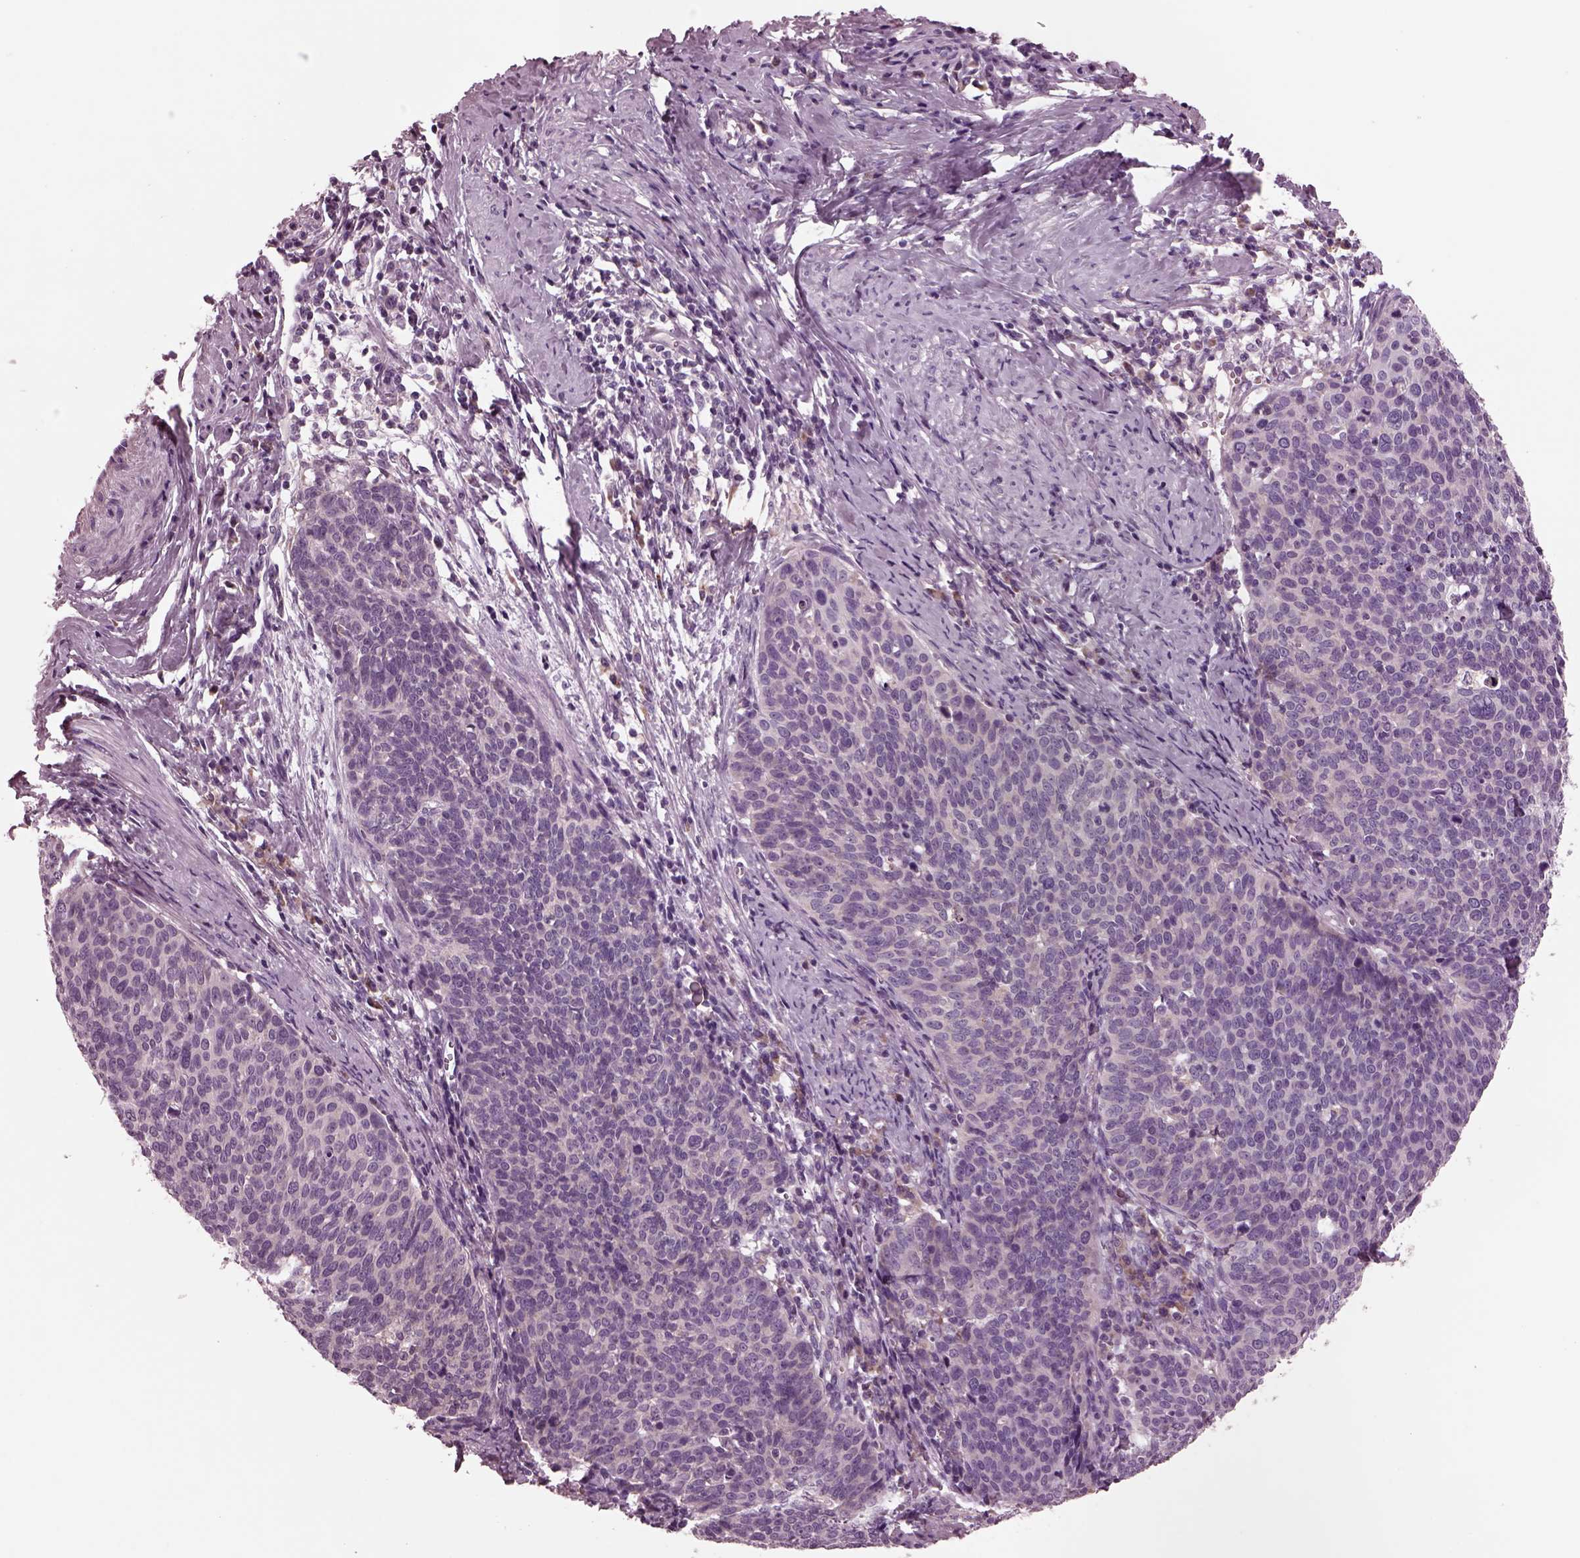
{"staining": {"intensity": "weak", "quantity": "<25%", "location": "cytoplasmic/membranous"}, "tissue": "cervical cancer", "cell_type": "Tumor cells", "image_type": "cancer", "snomed": [{"axis": "morphology", "description": "Normal tissue, NOS"}, {"axis": "morphology", "description": "Squamous cell carcinoma, NOS"}, {"axis": "topography", "description": "Cervix"}], "caption": "Immunohistochemistry histopathology image of neoplastic tissue: cervical cancer (squamous cell carcinoma) stained with DAB reveals no significant protein staining in tumor cells.", "gene": "AP4M1", "patient": {"sex": "female", "age": 39}}